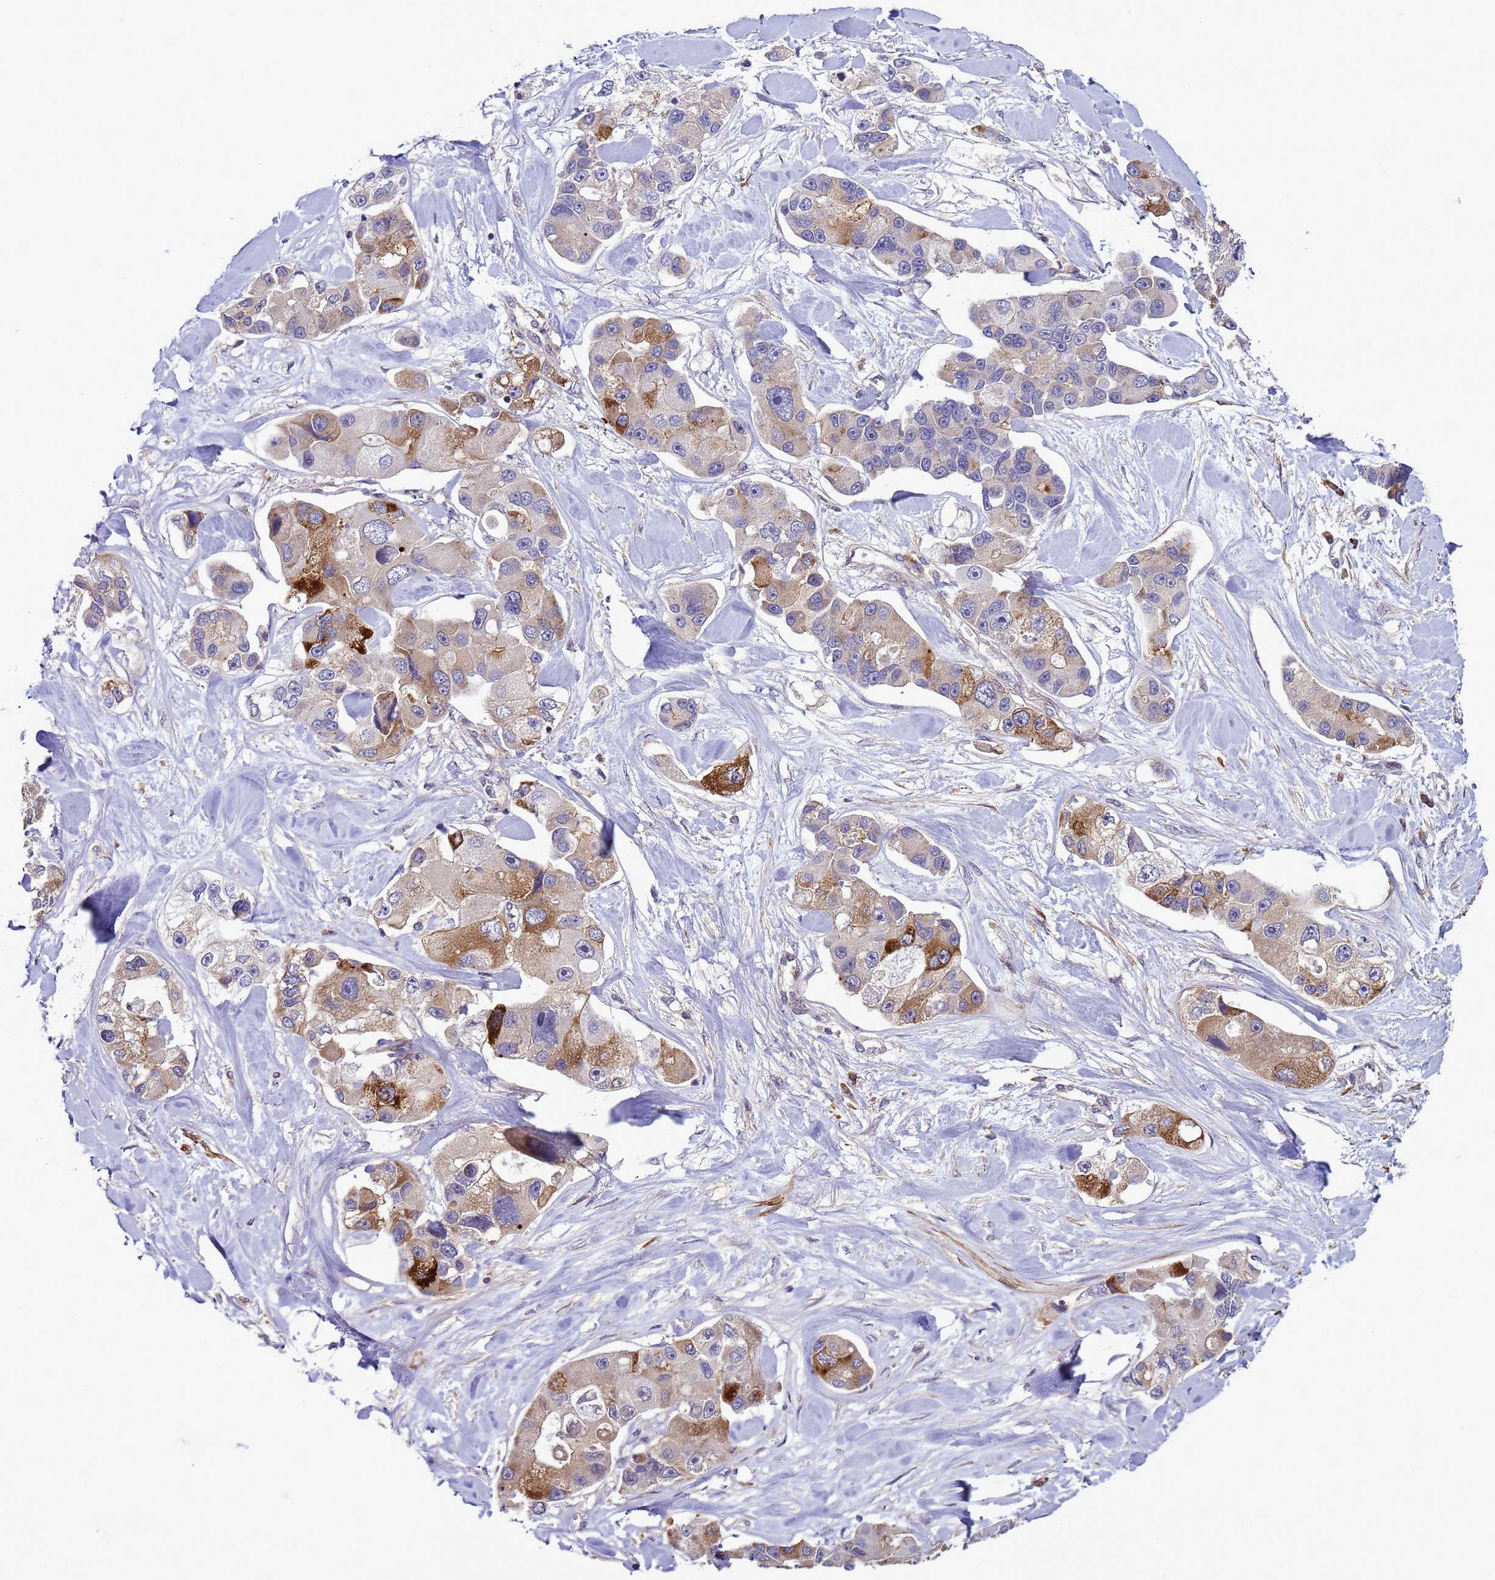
{"staining": {"intensity": "moderate", "quantity": "<25%", "location": "cytoplasmic/membranous"}, "tissue": "lung cancer", "cell_type": "Tumor cells", "image_type": "cancer", "snomed": [{"axis": "morphology", "description": "Adenocarcinoma, NOS"}, {"axis": "topography", "description": "Lung"}], "caption": "This is an image of immunohistochemistry staining of lung cancer, which shows moderate positivity in the cytoplasmic/membranous of tumor cells.", "gene": "GEN1", "patient": {"sex": "female", "age": 54}}